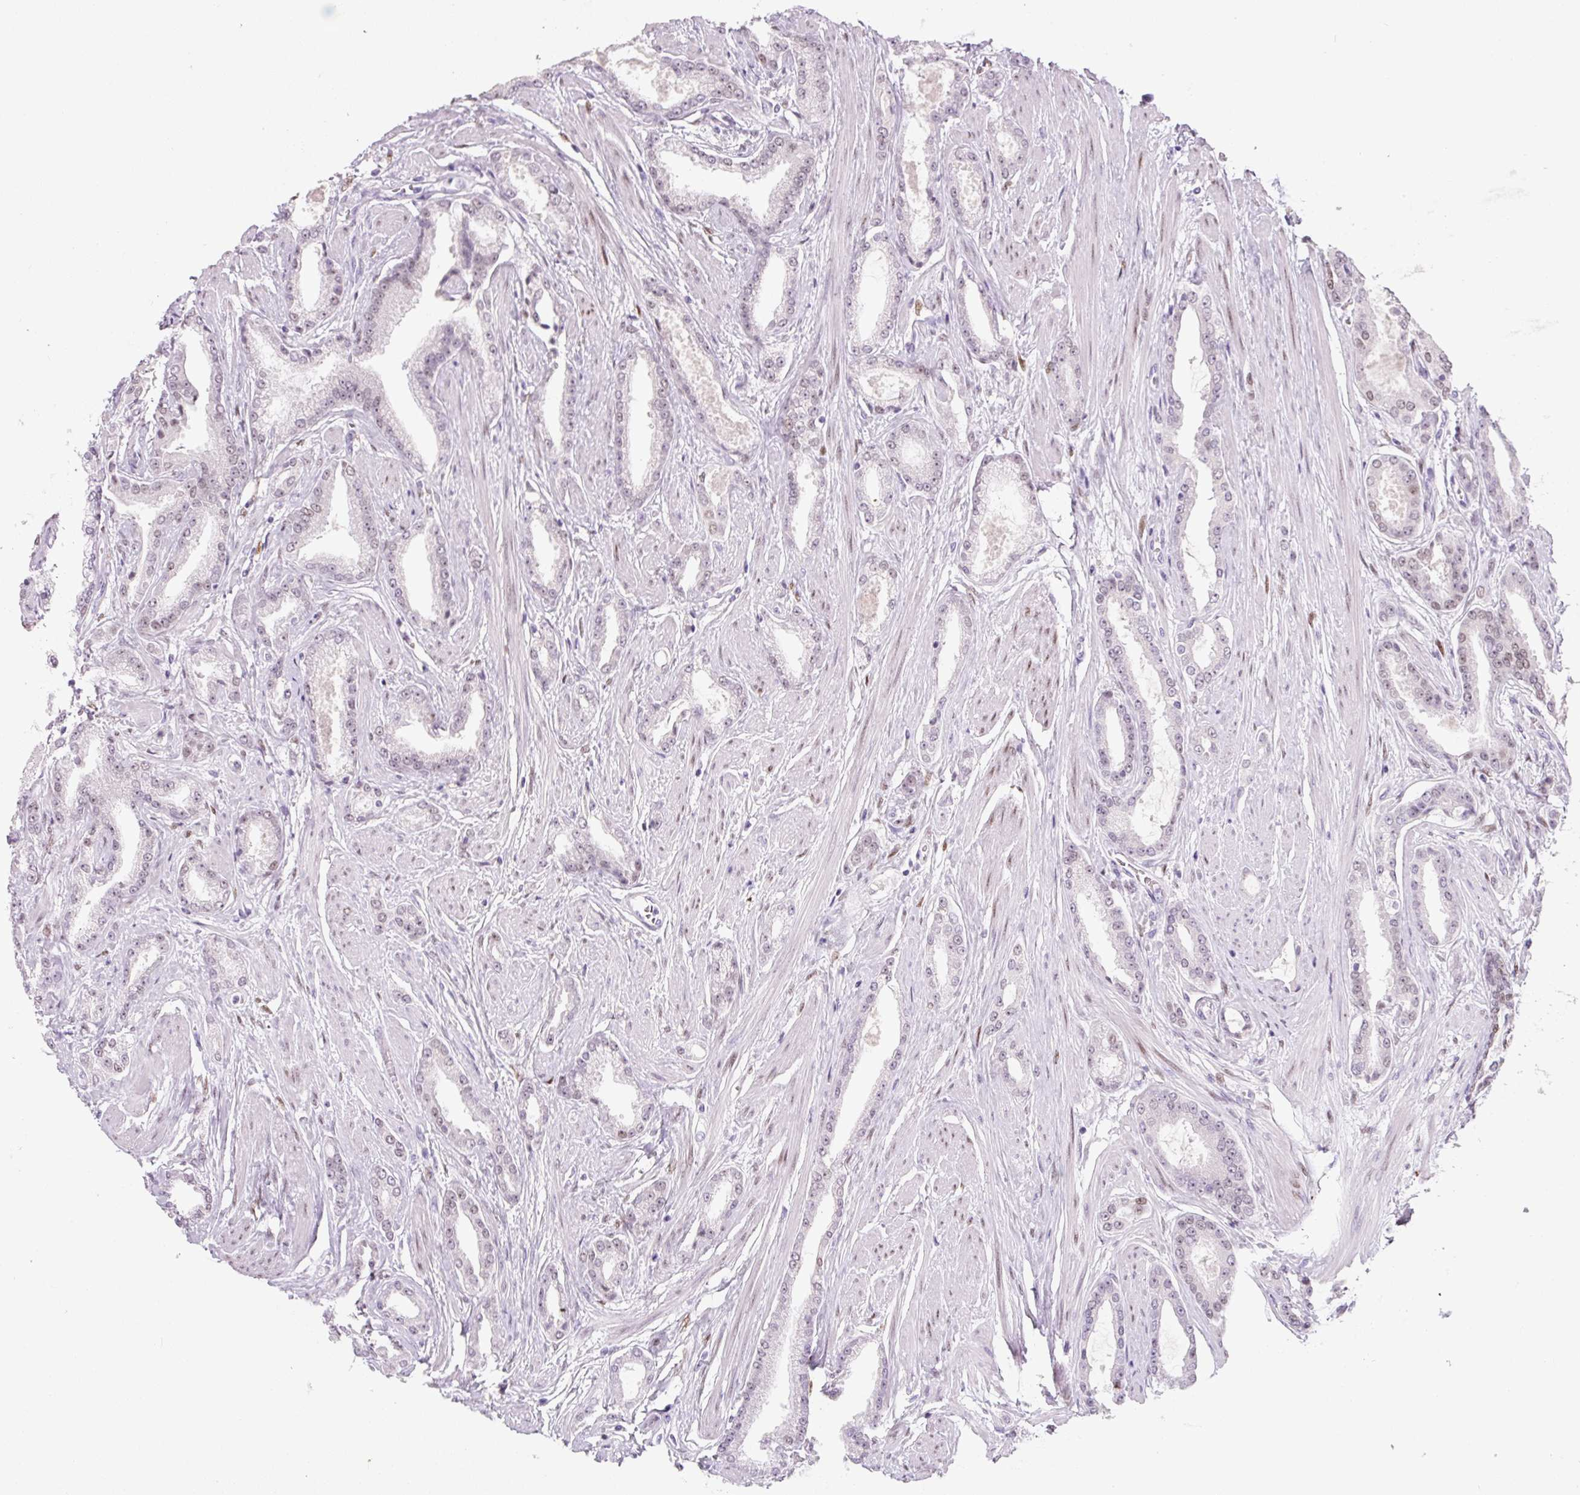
{"staining": {"intensity": "weak", "quantity": "25%-75%", "location": "nuclear"}, "tissue": "prostate cancer", "cell_type": "Tumor cells", "image_type": "cancer", "snomed": [{"axis": "morphology", "description": "Adenocarcinoma, Low grade"}, {"axis": "topography", "description": "Prostate"}], "caption": "Human prostate cancer (adenocarcinoma (low-grade)) stained with a protein marker reveals weak staining in tumor cells.", "gene": "SIX1", "patient": {"sex": "male", "age": 42}}